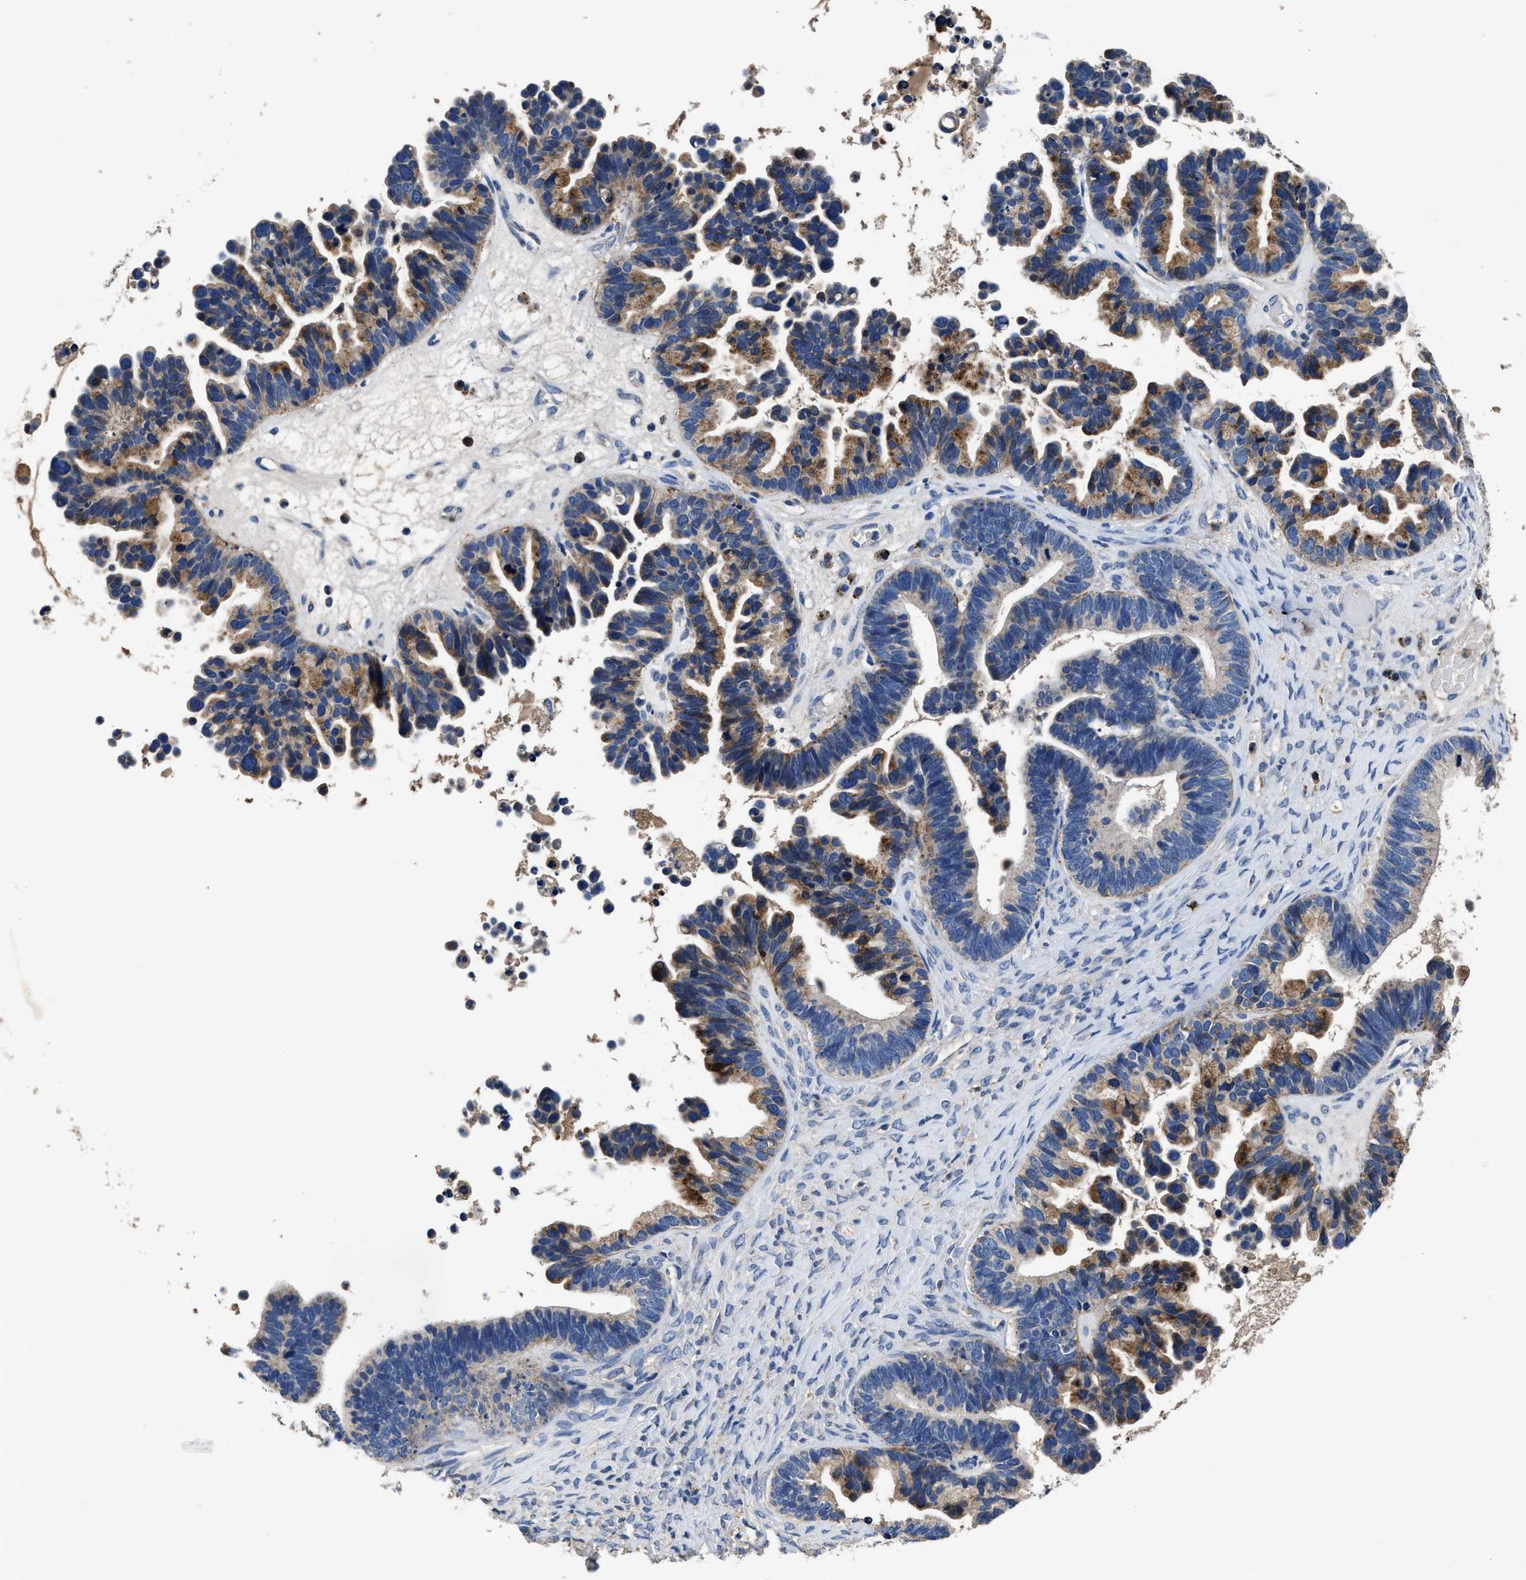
{"staining": {"intensity": "moderate", "quantity": ">75%", "location": "cytoplasmic/membranous"}, "tissue": "ovarian cancer", "cell_type": "Tumor cells", "image_type": "cancer", "snomed": [{"axis": "morphology", "description": "Cystadenocarcinoma, serous, NOS"}, {"axis": "topography", "description": "Ovary"}], "caption": "Human serous cystadenocarcinoma (ovarian) stained for a protein (brown) reveals moderate cytoplasmic/membranous positive staining in about >75% of tumor cells.", "gene": "UBR4", "patient": {"sex": "female", "age": 56}}